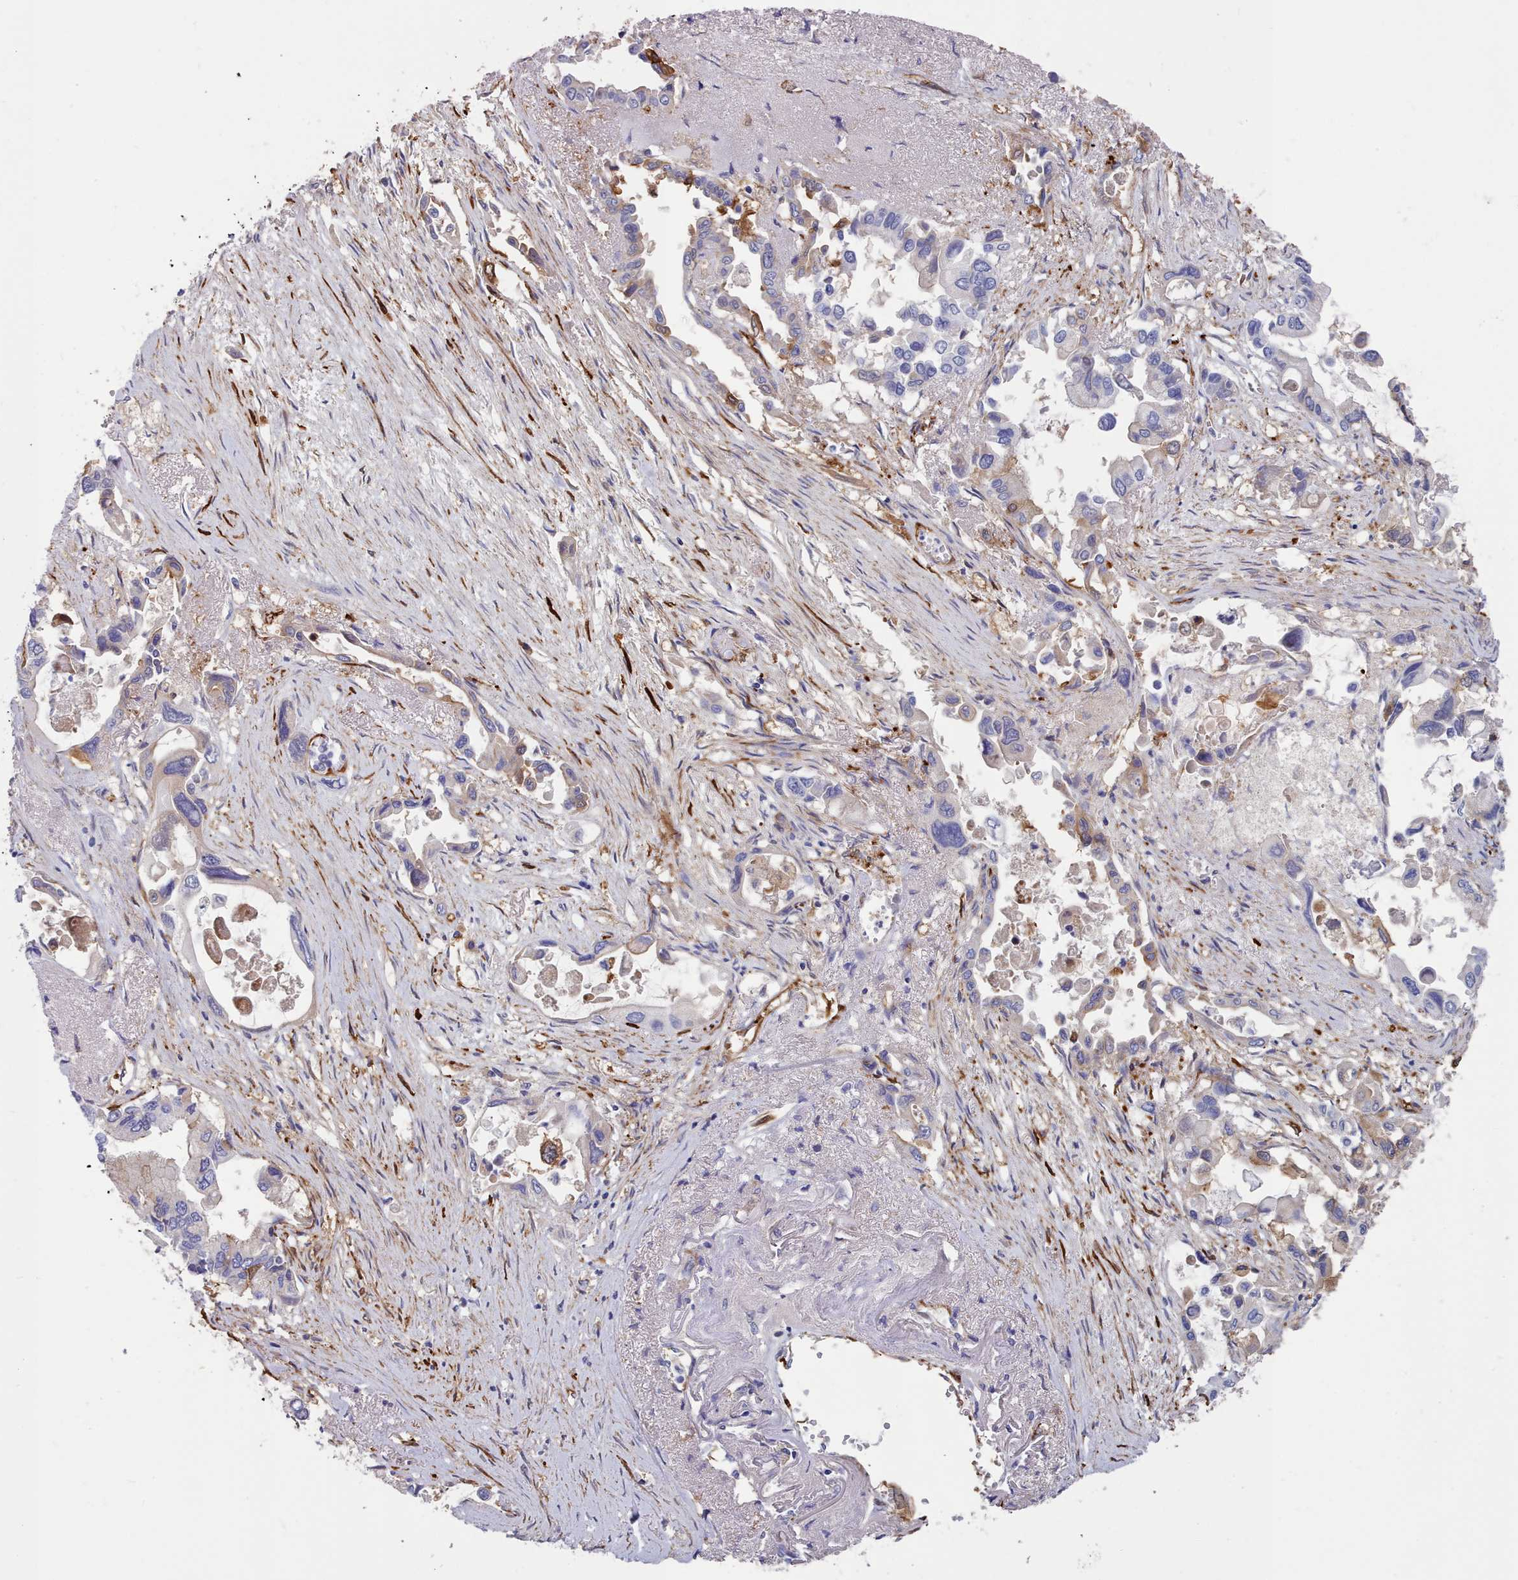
{"staining": {"intensity": "negative", "quantity": "none", "location": "none"}, "tissue": "pancreatic cancer", "cell_type": "Tumor cells", "image_type": "cancer", "snomed": [{"axis": "morphology", "description": "Adenocarcinoma, NOS"}, {"axis": "topography", "description": "Pancreas"}], "caption": "An immunohistochemistry (IHC) image of pancreatic cancer is shown. There is no staining in tumor cells of pancreatic cancer. (Immunohistochemistry, brightfield microscopy, high magnification).", "gene": "G6PC1", "patient": {"sex": "male", "age": 92}}